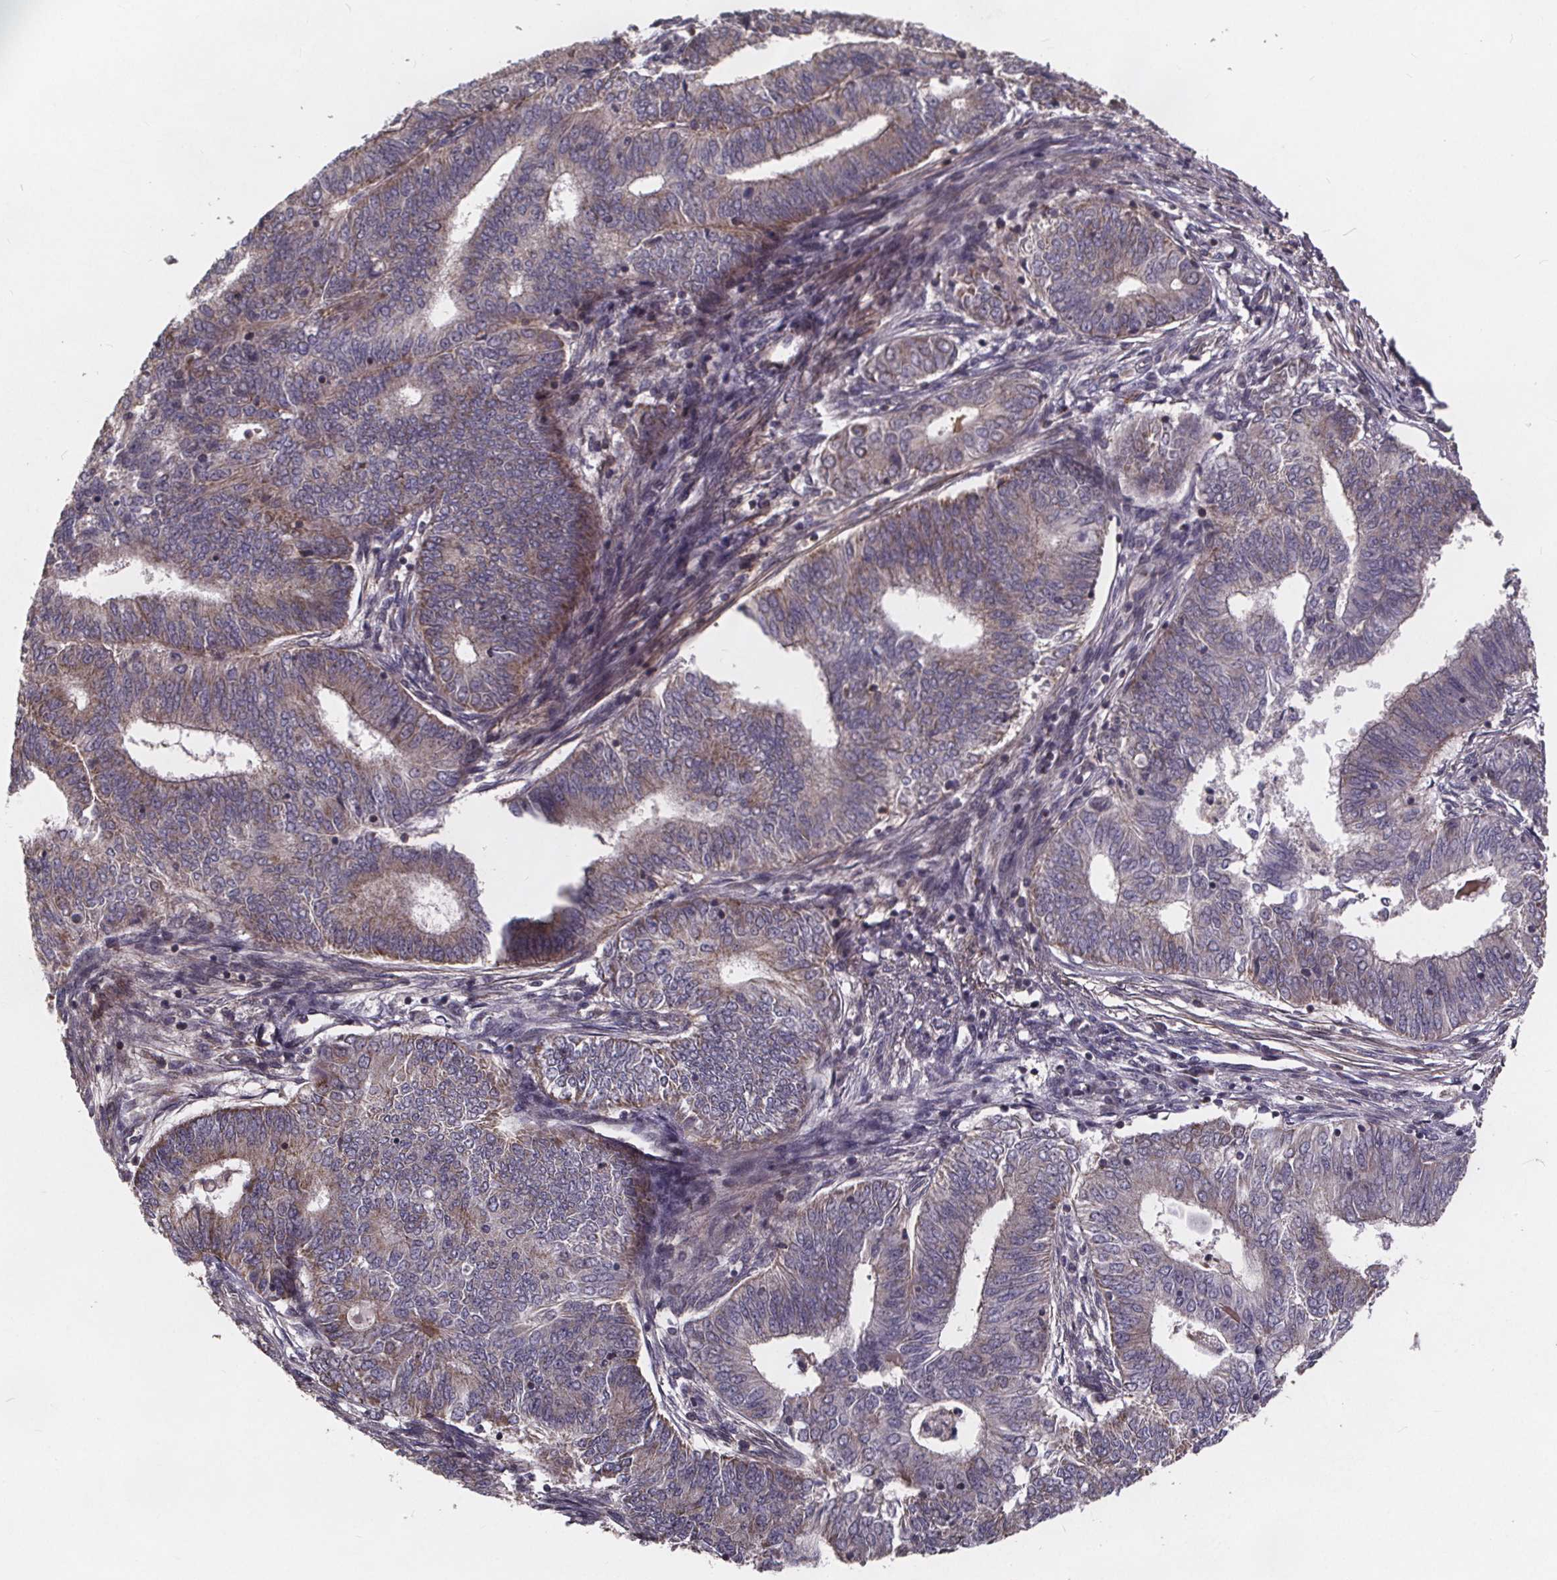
{"staining": {"intensity": "moderate", "quantity": "25%-75%", "location": "cytoplasmic/membranous"}, "tissue": "endometrial cancer", "cell_type": "Tumor cells", "image_type": "cancer", "snomed": [{"axis": "morphology", "description": "Adenocarcinoma, NOS"}, {"axis": "topography", "description": "Endometrium"}], "caption": "Human adenocarcinoma (endometrial) stained for a protein (brown) shows moderate cytoplasmic/membranous positive positivity in approximately 25%-75% of tumor cells.", "gene": "YME1L1", "patient": {"sex": "female", "age": 62}}